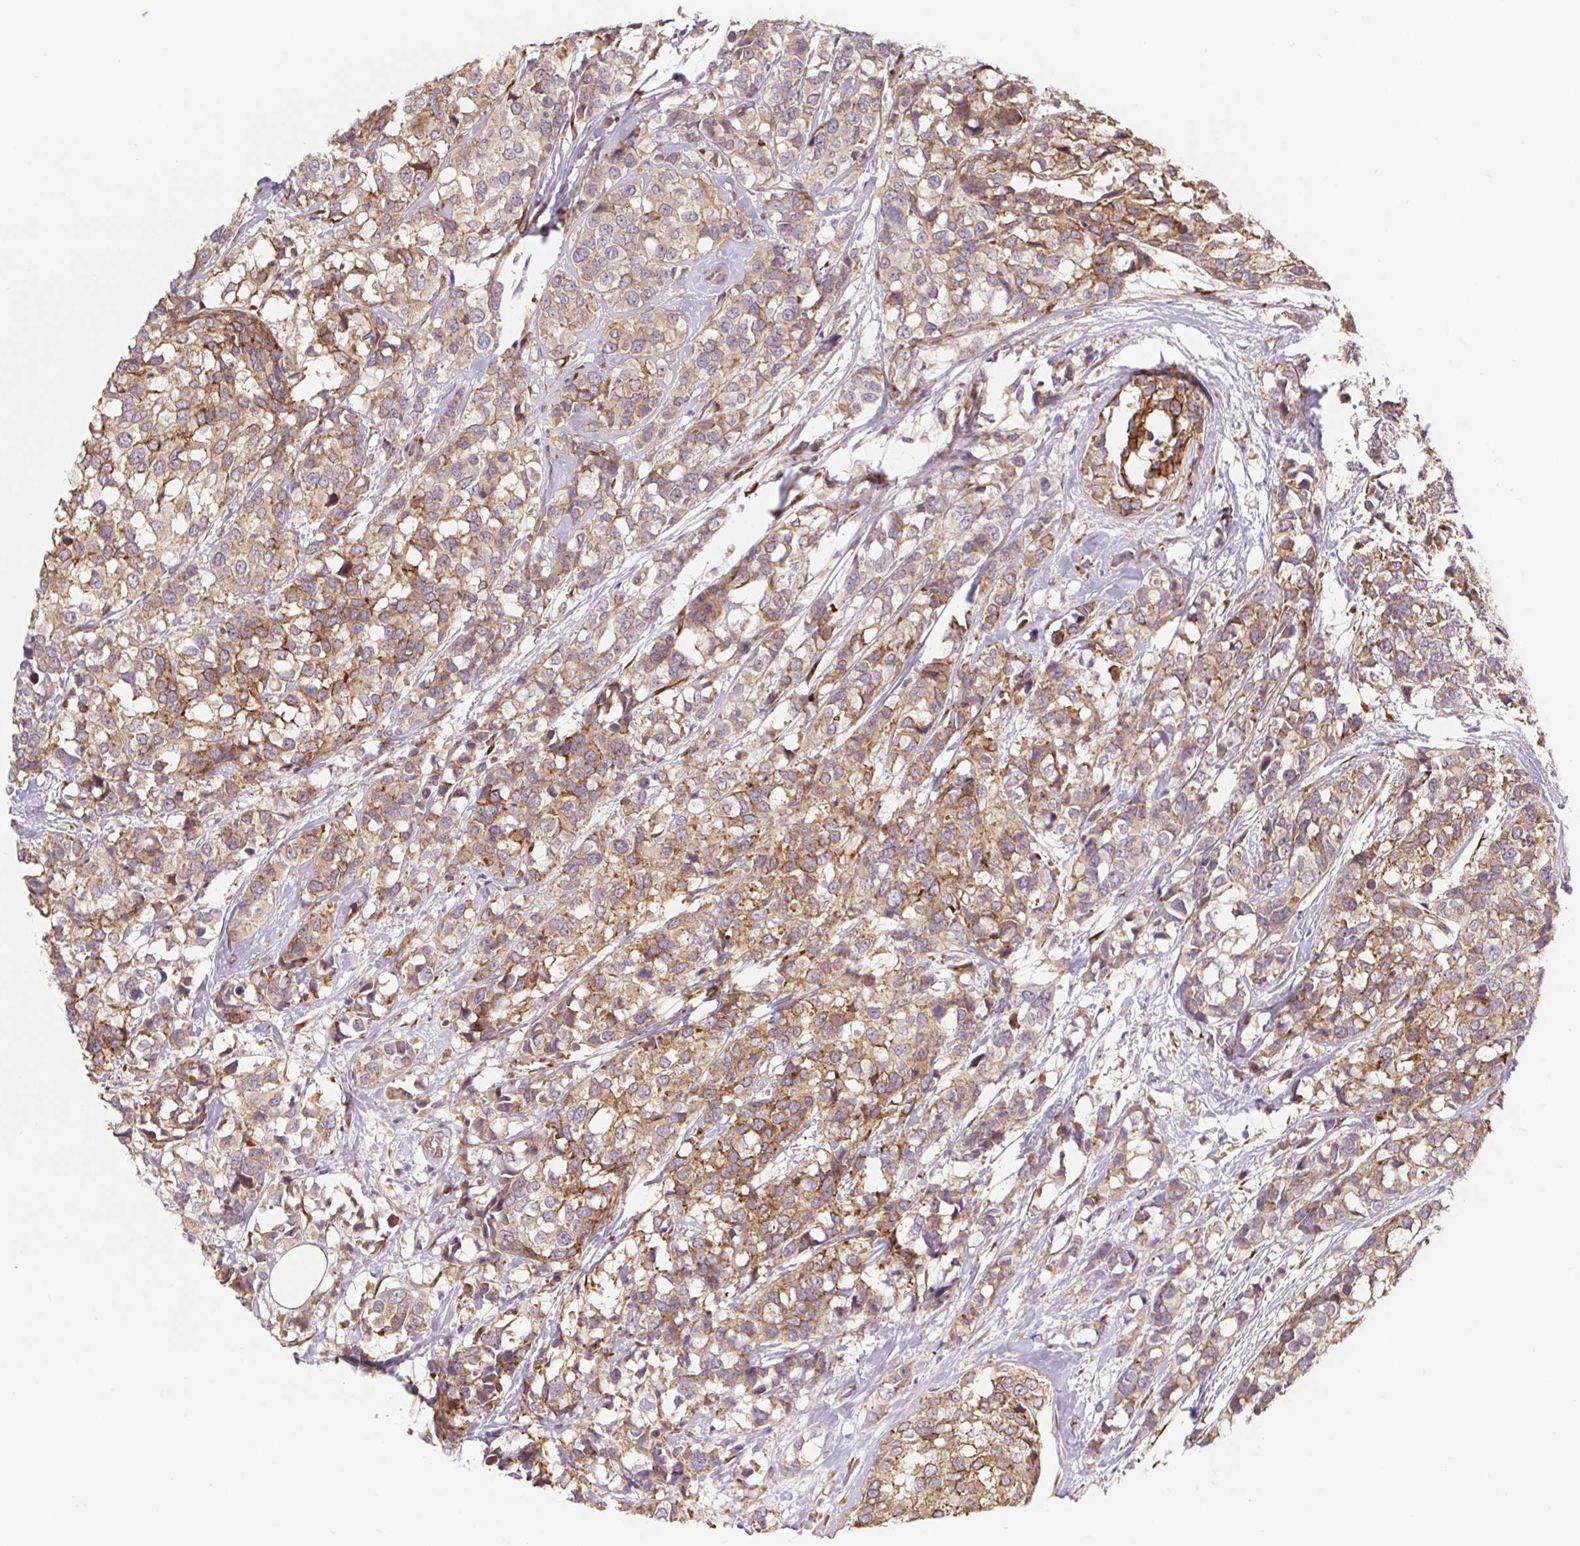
{"staining": {"intensity": "moderate", "quantity": ">75%", "location": "cytoplasmic/membranous"}, "tissue": "breast cancer", "cell_type": "Tumor cells", "image_type": "cancer", "snomed": [{"axis": "morphology", "description": "Lobular carcinoma"}, {"axis": "topography", "description": "Breast"}], "caption": "Breast lobular carcinoma was stained to show a protein in brown. There is medium levels of moderate cytoplasmic/membranous staining in about >75% of tumor cells.", "gene": "LYPD5", "patient": {"sex": "female", "age": 59}}